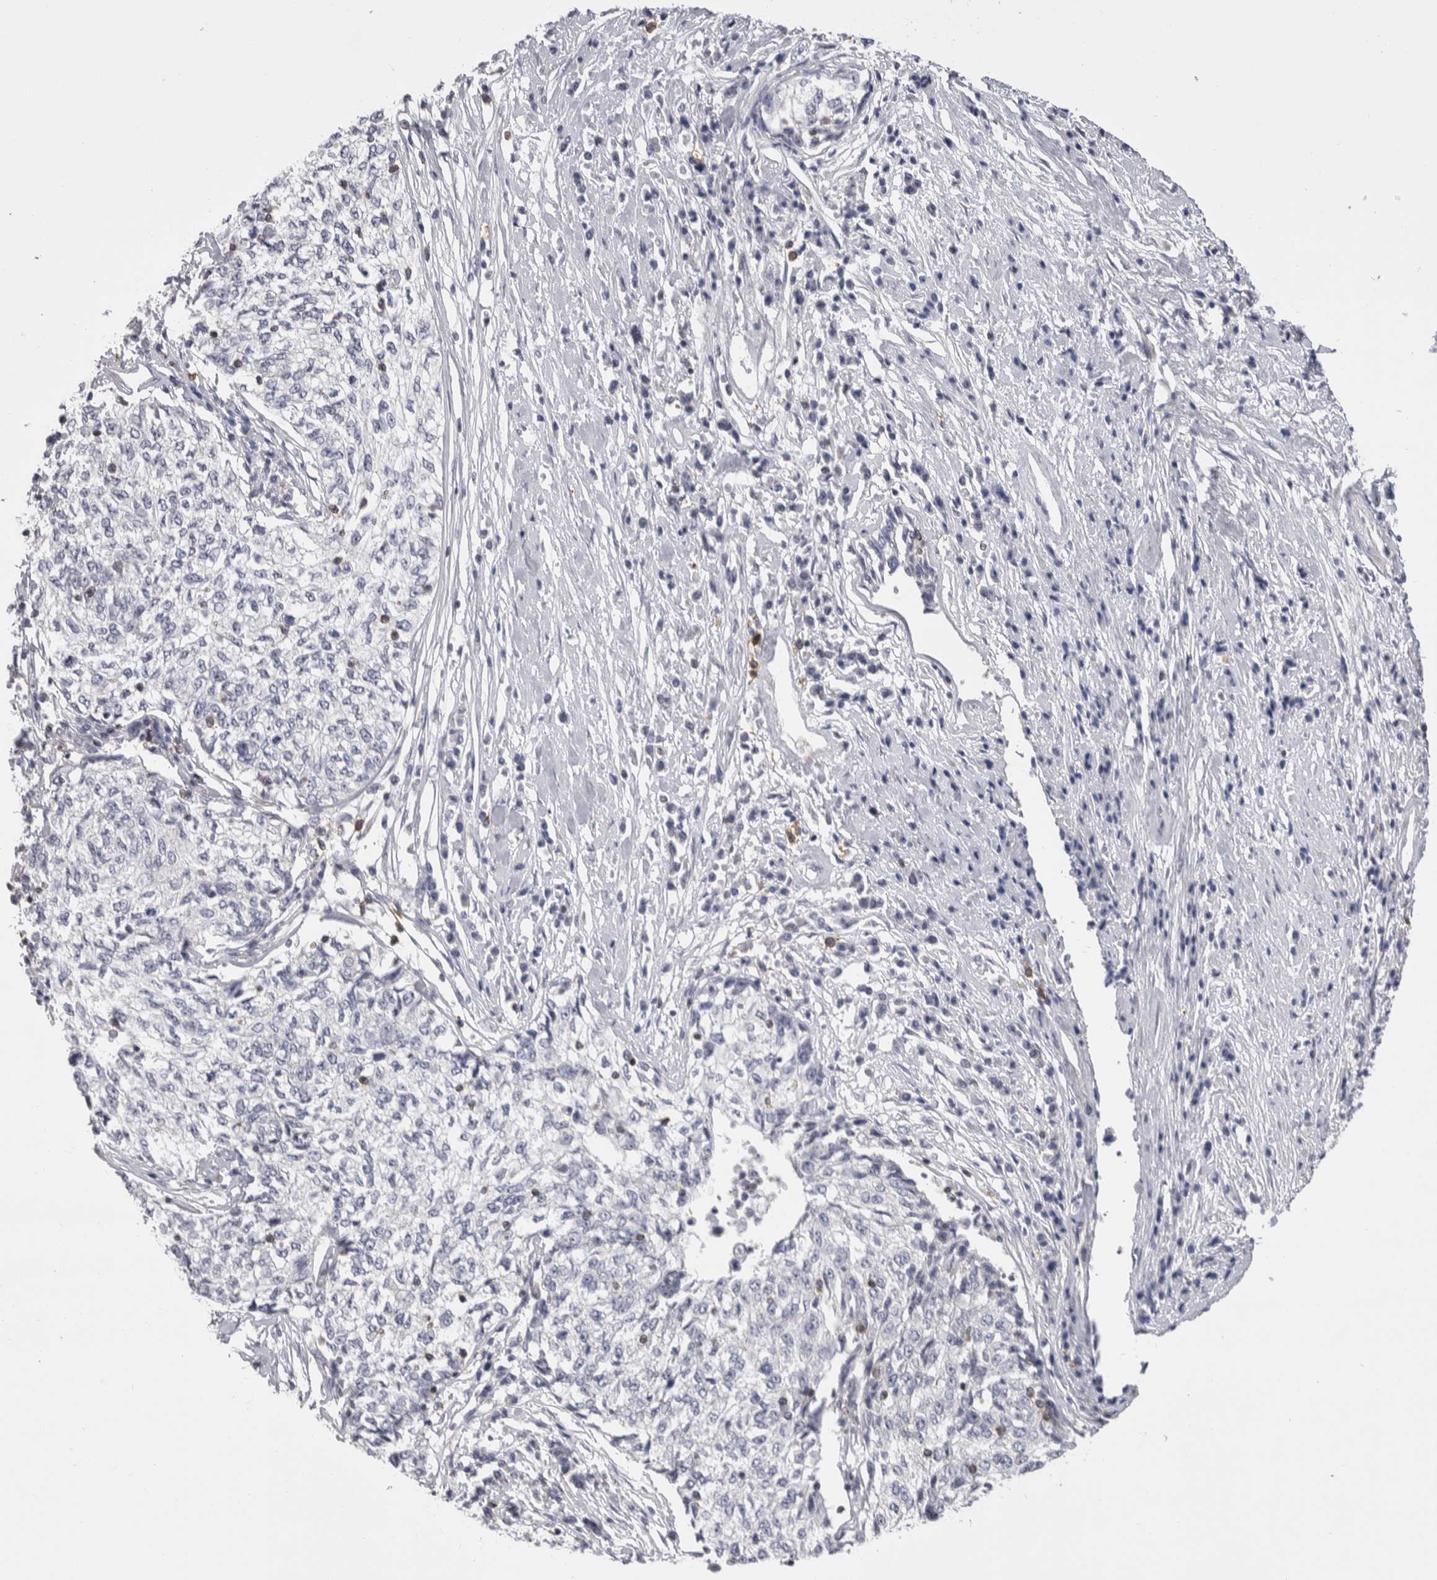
{"staining": {"intensity": "negative", "quantity": "none", "location": "none"}, "tissue": "cervical cancer", "cell_type": "Tumor cells", "image_type": "cancer", "snomed": [{"axis": "morphology", "description": "Squamous cell carcinoma, NOS"}, {"axis": "topography", "description": "Cervix"}], "caption": "The immunohistochemistry histopathology image has no significant expression in tumor cells of squamous cell carcinoma (cervical) tissue.", "gene": "CEP295NL", "patient": {"sex": "female", "age": 57}}